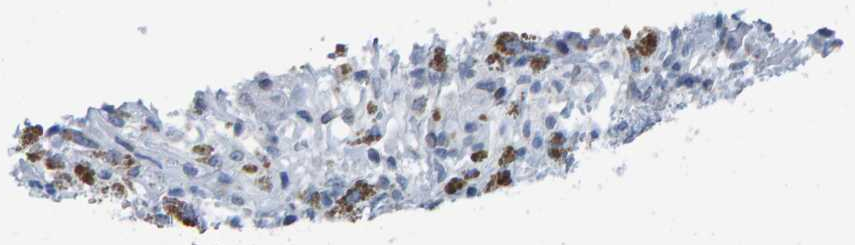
{"staining": {"intensity": "negative", "quantity": "none", "location": "none"}, "tissue": "melanoma", "cell_type": "Tumor cells", "image_type": "cancer", "snomed": [{"axis": "morphology", "description": "Necrosis, NOS"}, {"axis": "morphology", "description": "Malignant melanoma, NOS"}, {"axis": "topography", "description": "Skin"}], "caption": "An image of human melanoma is negative for staining in tumor cells. Brightfield microscopy of immunohistochemistry stained with DAB (brown) and hematoxylin (blue), captured at high magnification.", "gene": "LMNB2", "patient": {"sex": "female", "age": 87}}